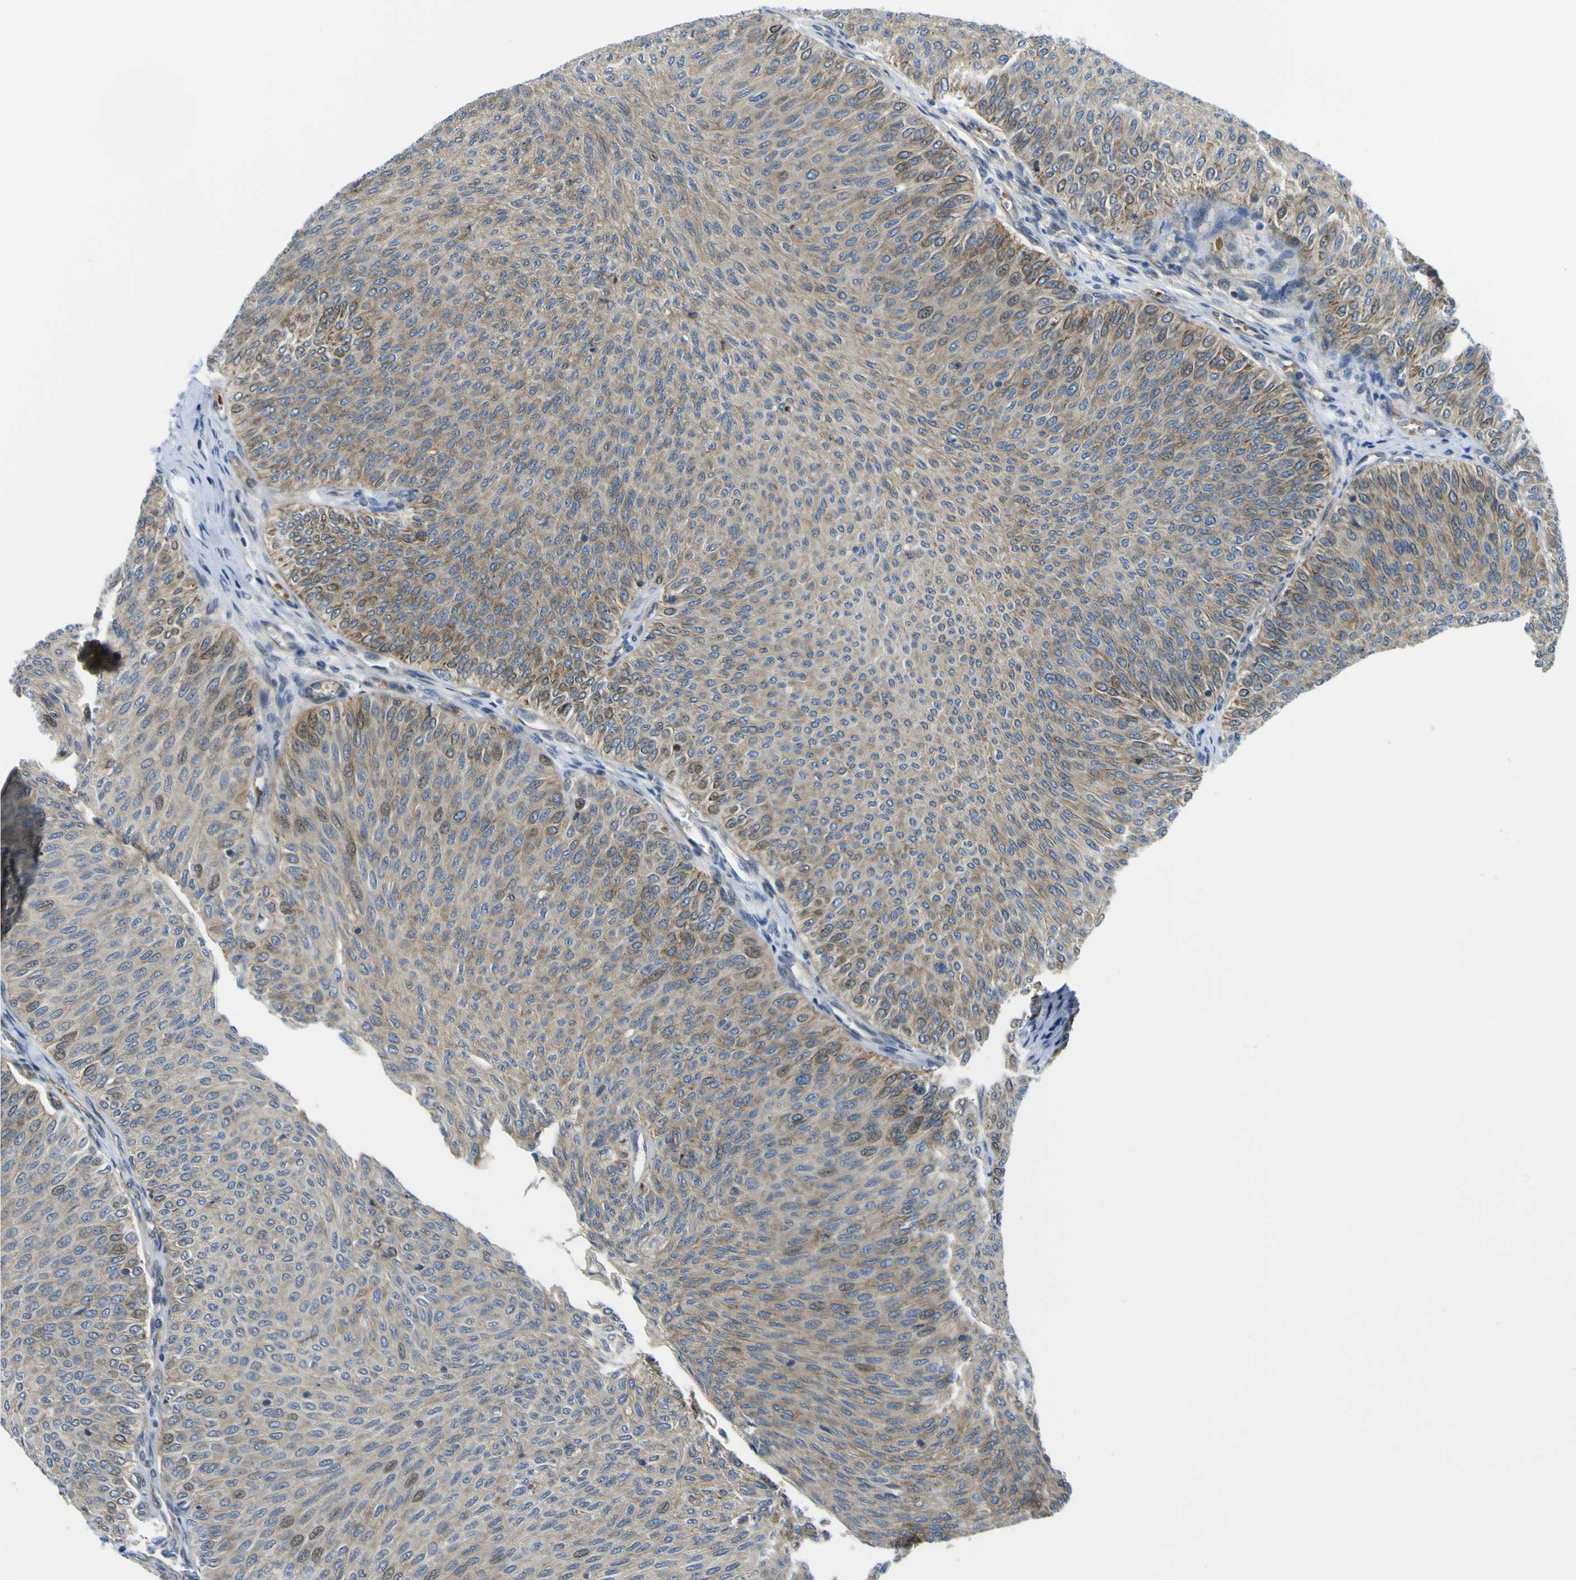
{"staining": {"intensity": "strong", "quantity": "25%-75%", "location": "cytoplasmic/membranous,nuclear"}, "tissue": "urothelial cancer", "cell_type": "Tumor cells", "image_type": "cancer", "snomed": [{"axis": "morphology", "description": "Urothelial carcinoma, Low grade"}, {"axis": "topography", "description": "Urinary bladder"}], "caption": "Immunohistochemistry (IHC) (DAB) staining of human urothelial carcinoma (low-grade) demonstrates strong cytoplasmic/membranous and nuclear protein positivity in about 25%-75% of tumor cells.", "gene": "KDM7A", "patient": {"sex": "male", "age": 78}}